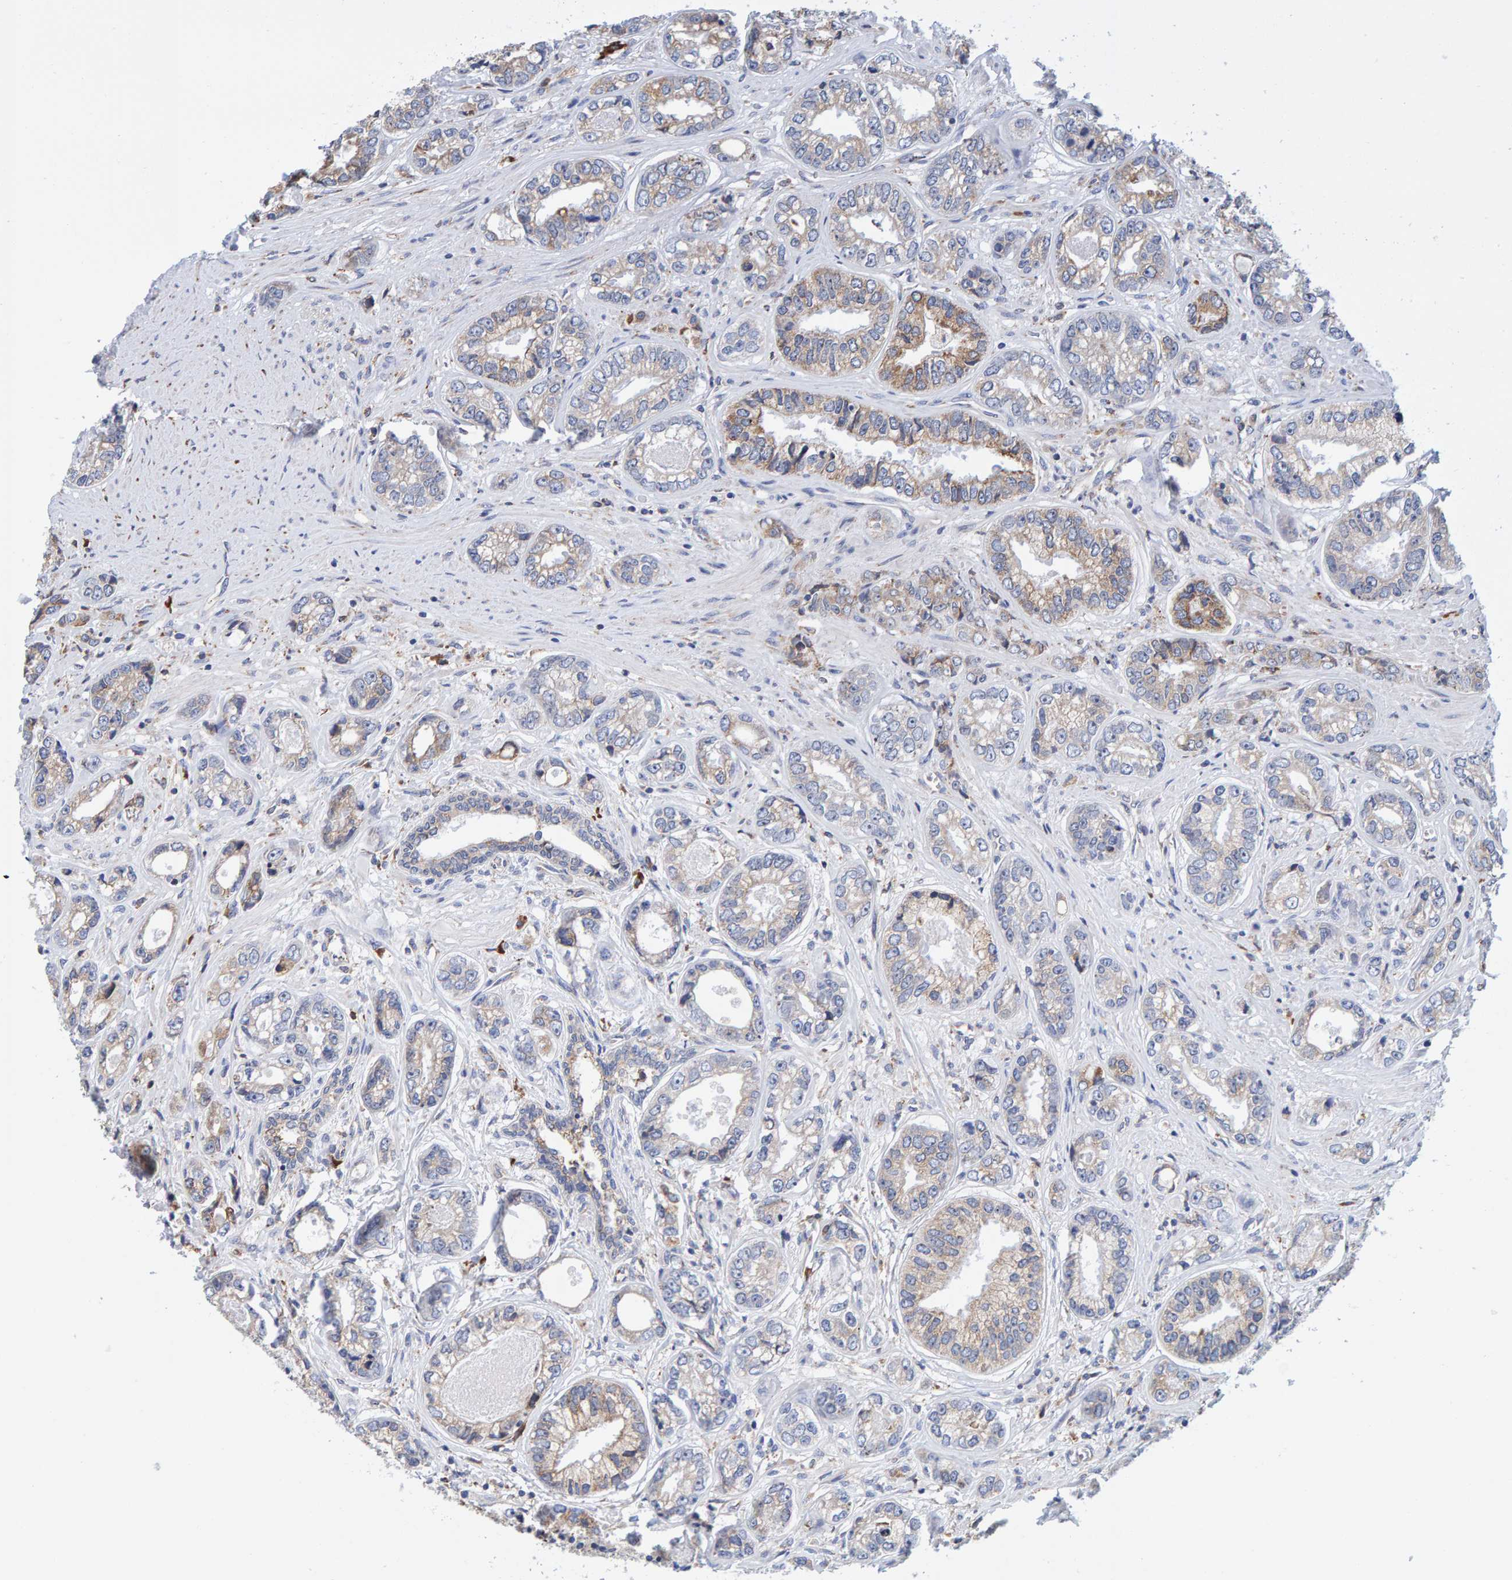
{"staining": {"intensity": "moderate", "quantity": ">75%", "location": "cytoplasmic/membranous"}, "tissue": "prostate cancer", "cell_type": "Tumor cells", "image_type": "cancer", "snomed": [{"axis": "morphology", "description": "Adenocarcinoma, High grade"}, {"axis": "topography", "description": "Prostate"}], "caption": "Prostate cancer (high-grade adenocarcinoma) stained for a protein reveals moderate cytoplasmic/membranous positivity in tumor cells.", "gene": "SGPL1", "patient": {"sex": "male", "age": 61}}